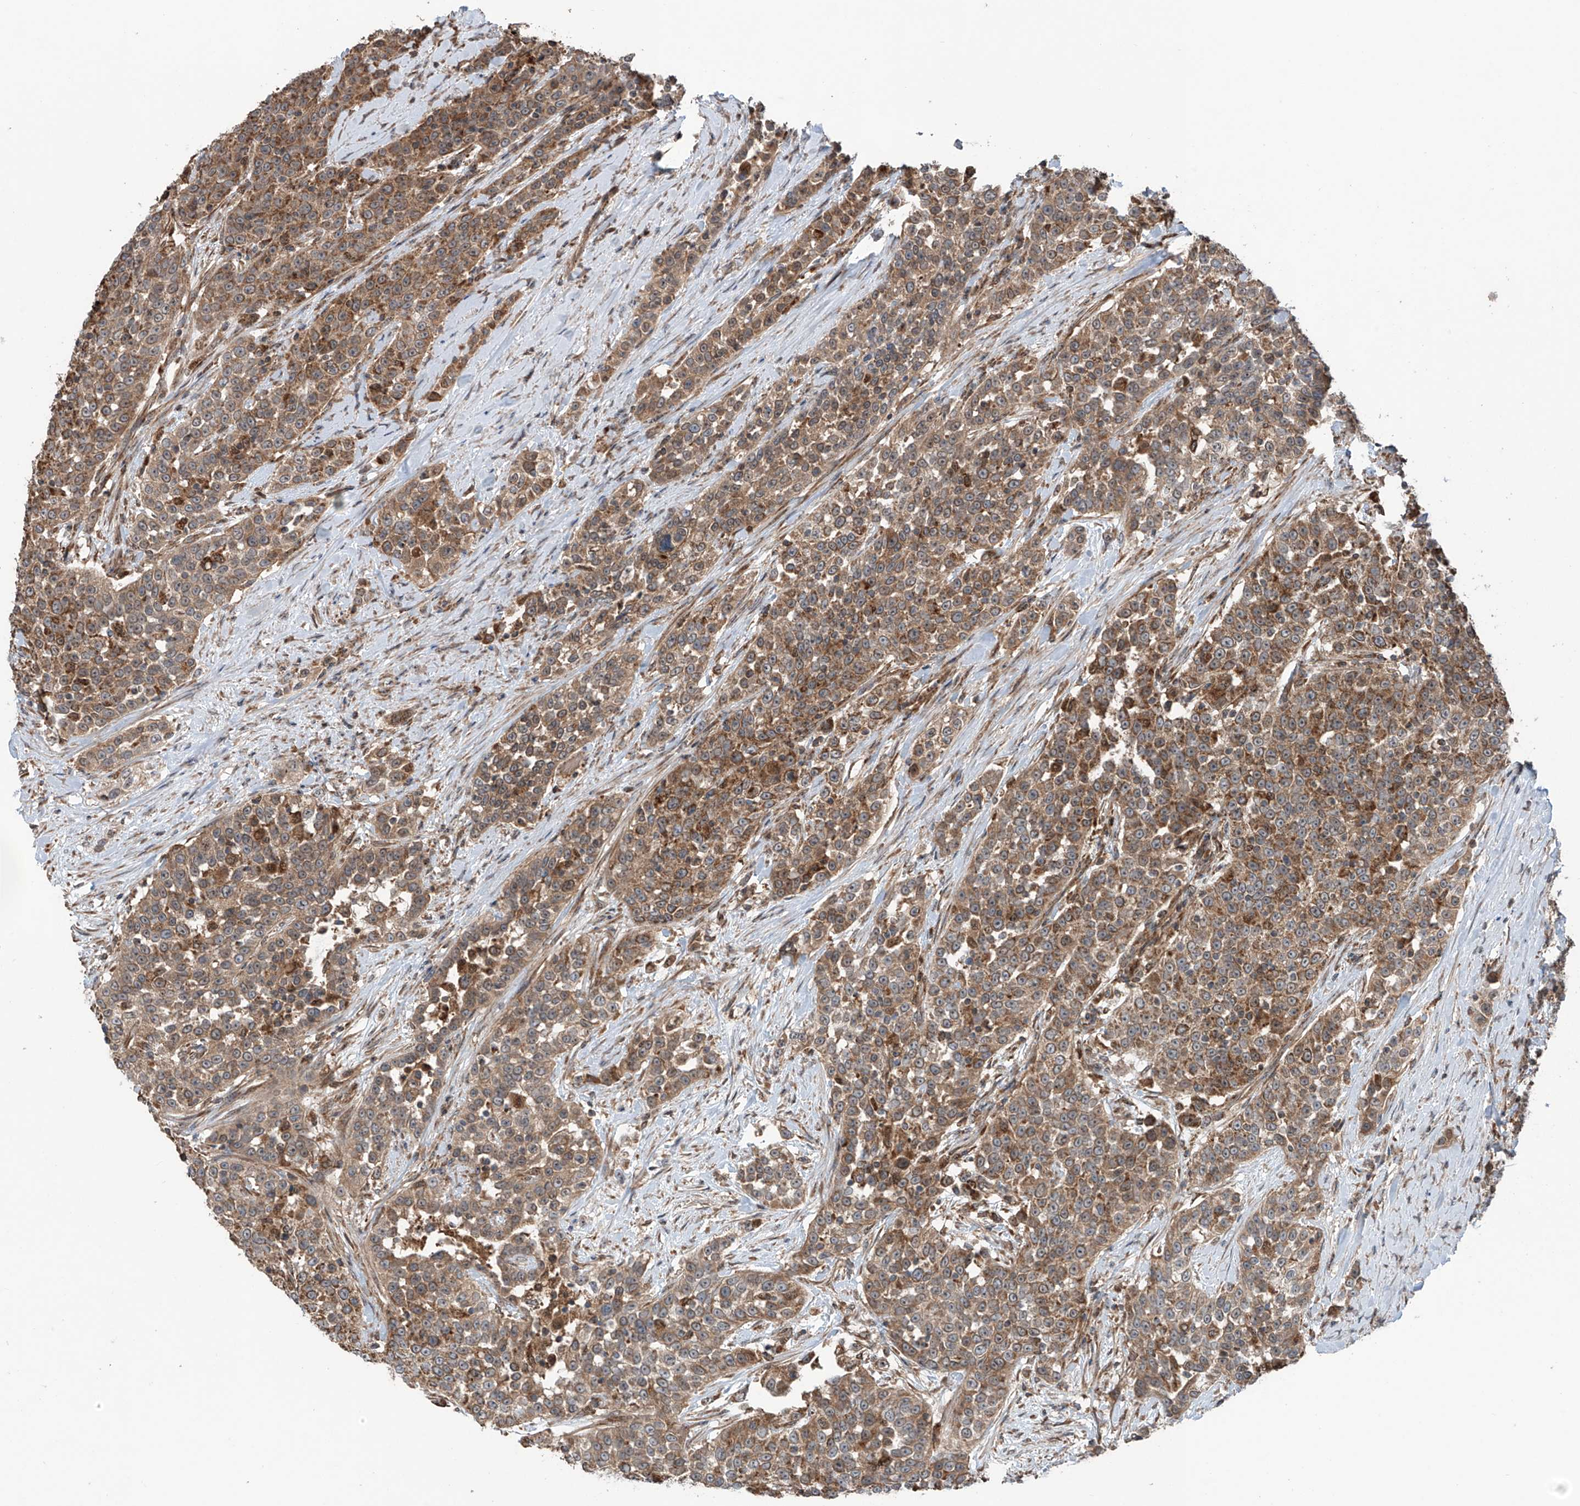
{"staining": {"intensity": "moderate", "quantity": ">75%", "location": "cytoplasmic/membranous"}, "tissue": "urothelial cancer", "cell_type": "Tumor cells", "image_type": "cancer", "snomed": [{"axis": "morphology", "description": "Urothelial carcinoma, High grade"}, {"axis": "topography", "description": "Urinary bladder"}], "caption": "The histopathology image exhibits immunohistochemical staining of high-grade urothelial carcinoma. There is moderate cytoplasmic/membranous positivity is appreciated in about >75% of tumor cells. (Brightfield microscopy of DAB IHC at high magnification).", "gene": "SAMD3", "patient": {"sex": "female", "age": 80}}